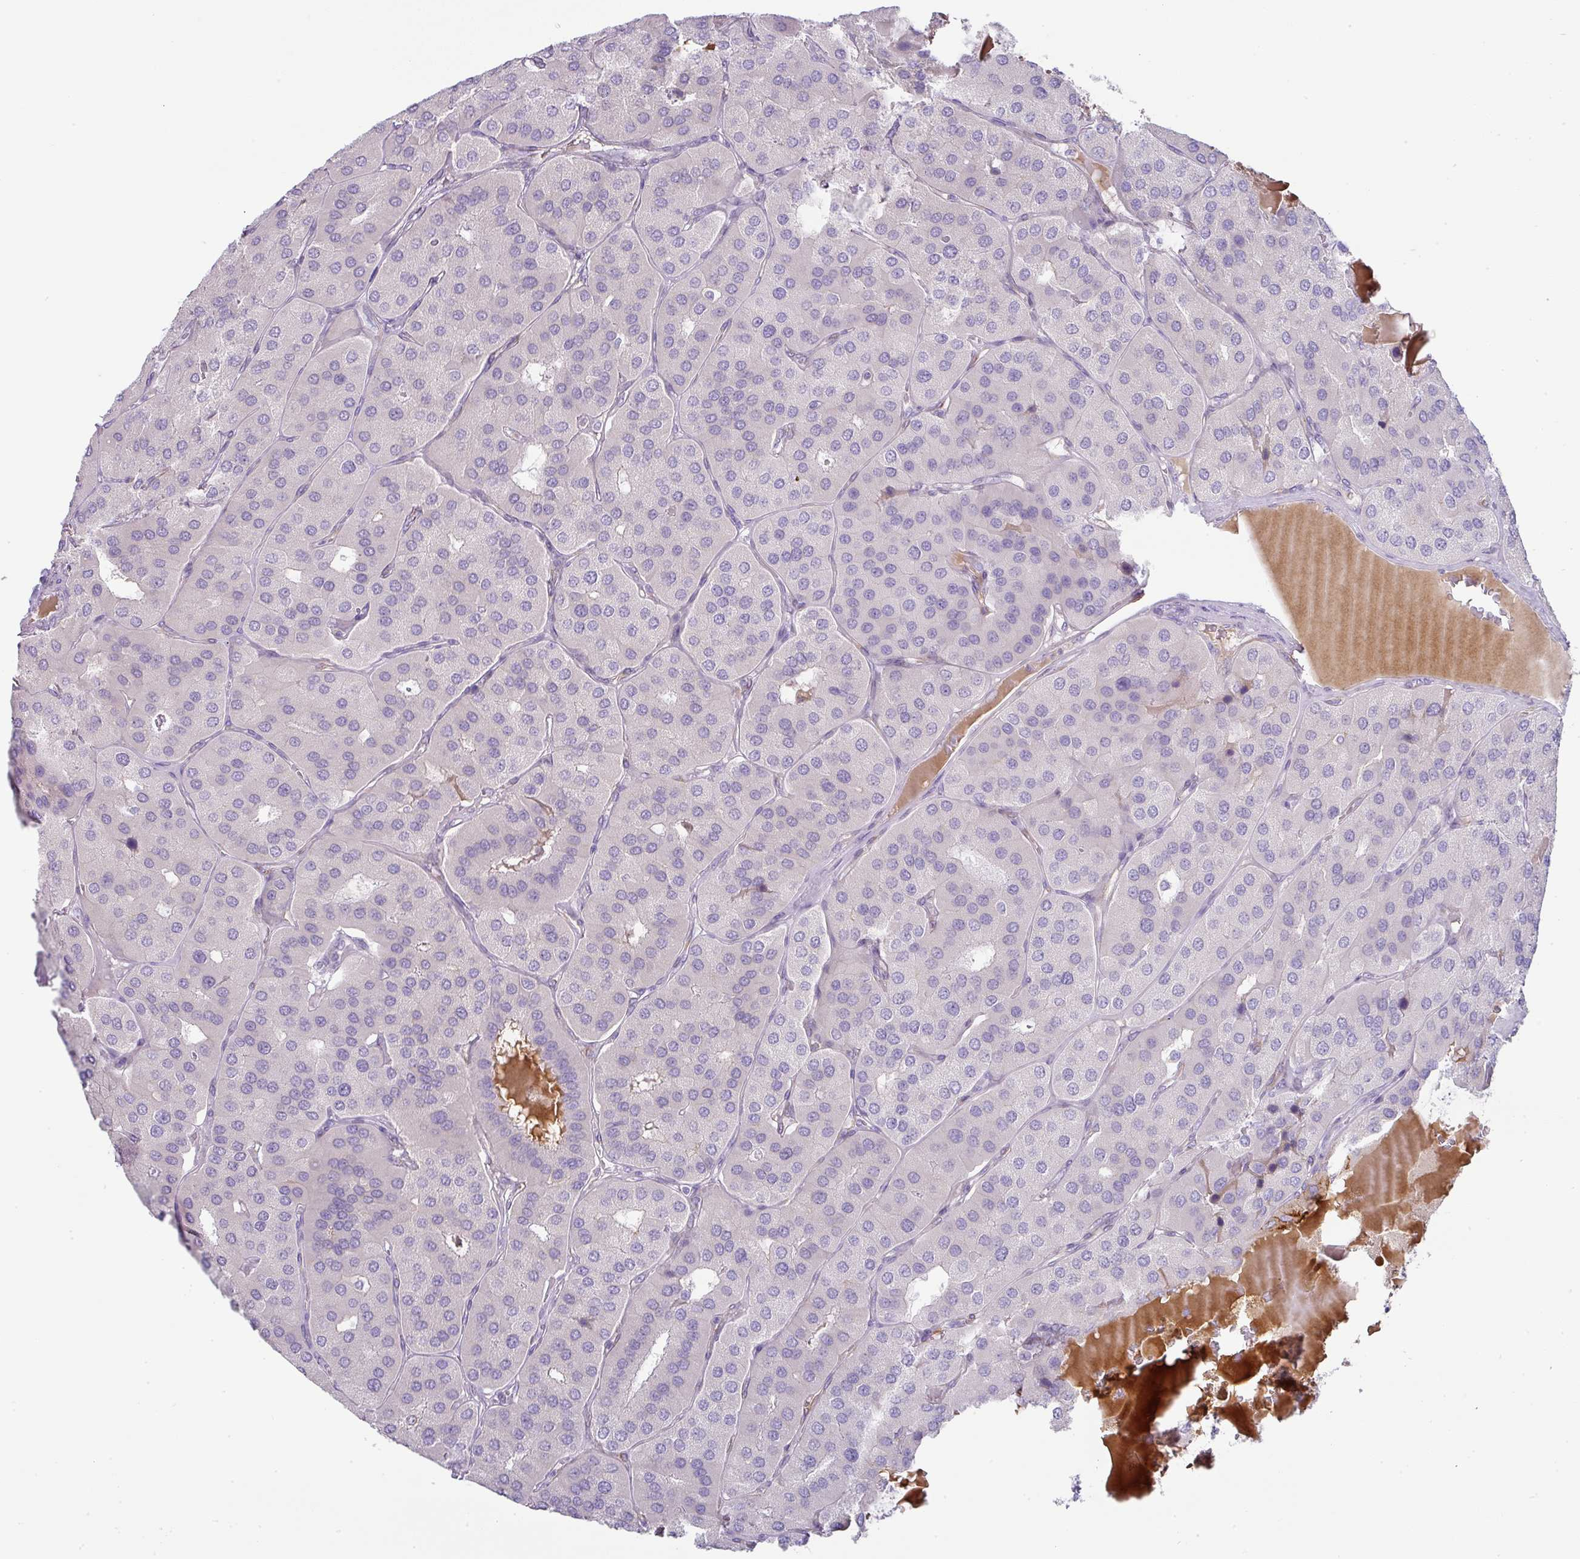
{"staining": {"intensity": "negative", "quantity": "none", "location": "none"}, "tissue": "parathyroid gland", "cell_type": "Glandular cells", "image_type": "normal", "snomed": [{"axis": "morphology", "description": "Normal tissue, NOS"}, {"axis": "morphology", "description": "Adenoma, NOS"}, {"axis": "topography", "description": "Parathyroid gland"}], "caption": "This is an immunohistochemistry (IHC) photomicrograph of unremarkable parathyroid gland. There is no positivity in glandular cells.", "gene": "FGF17", "patient": {"sex": "female", "age": 86}}